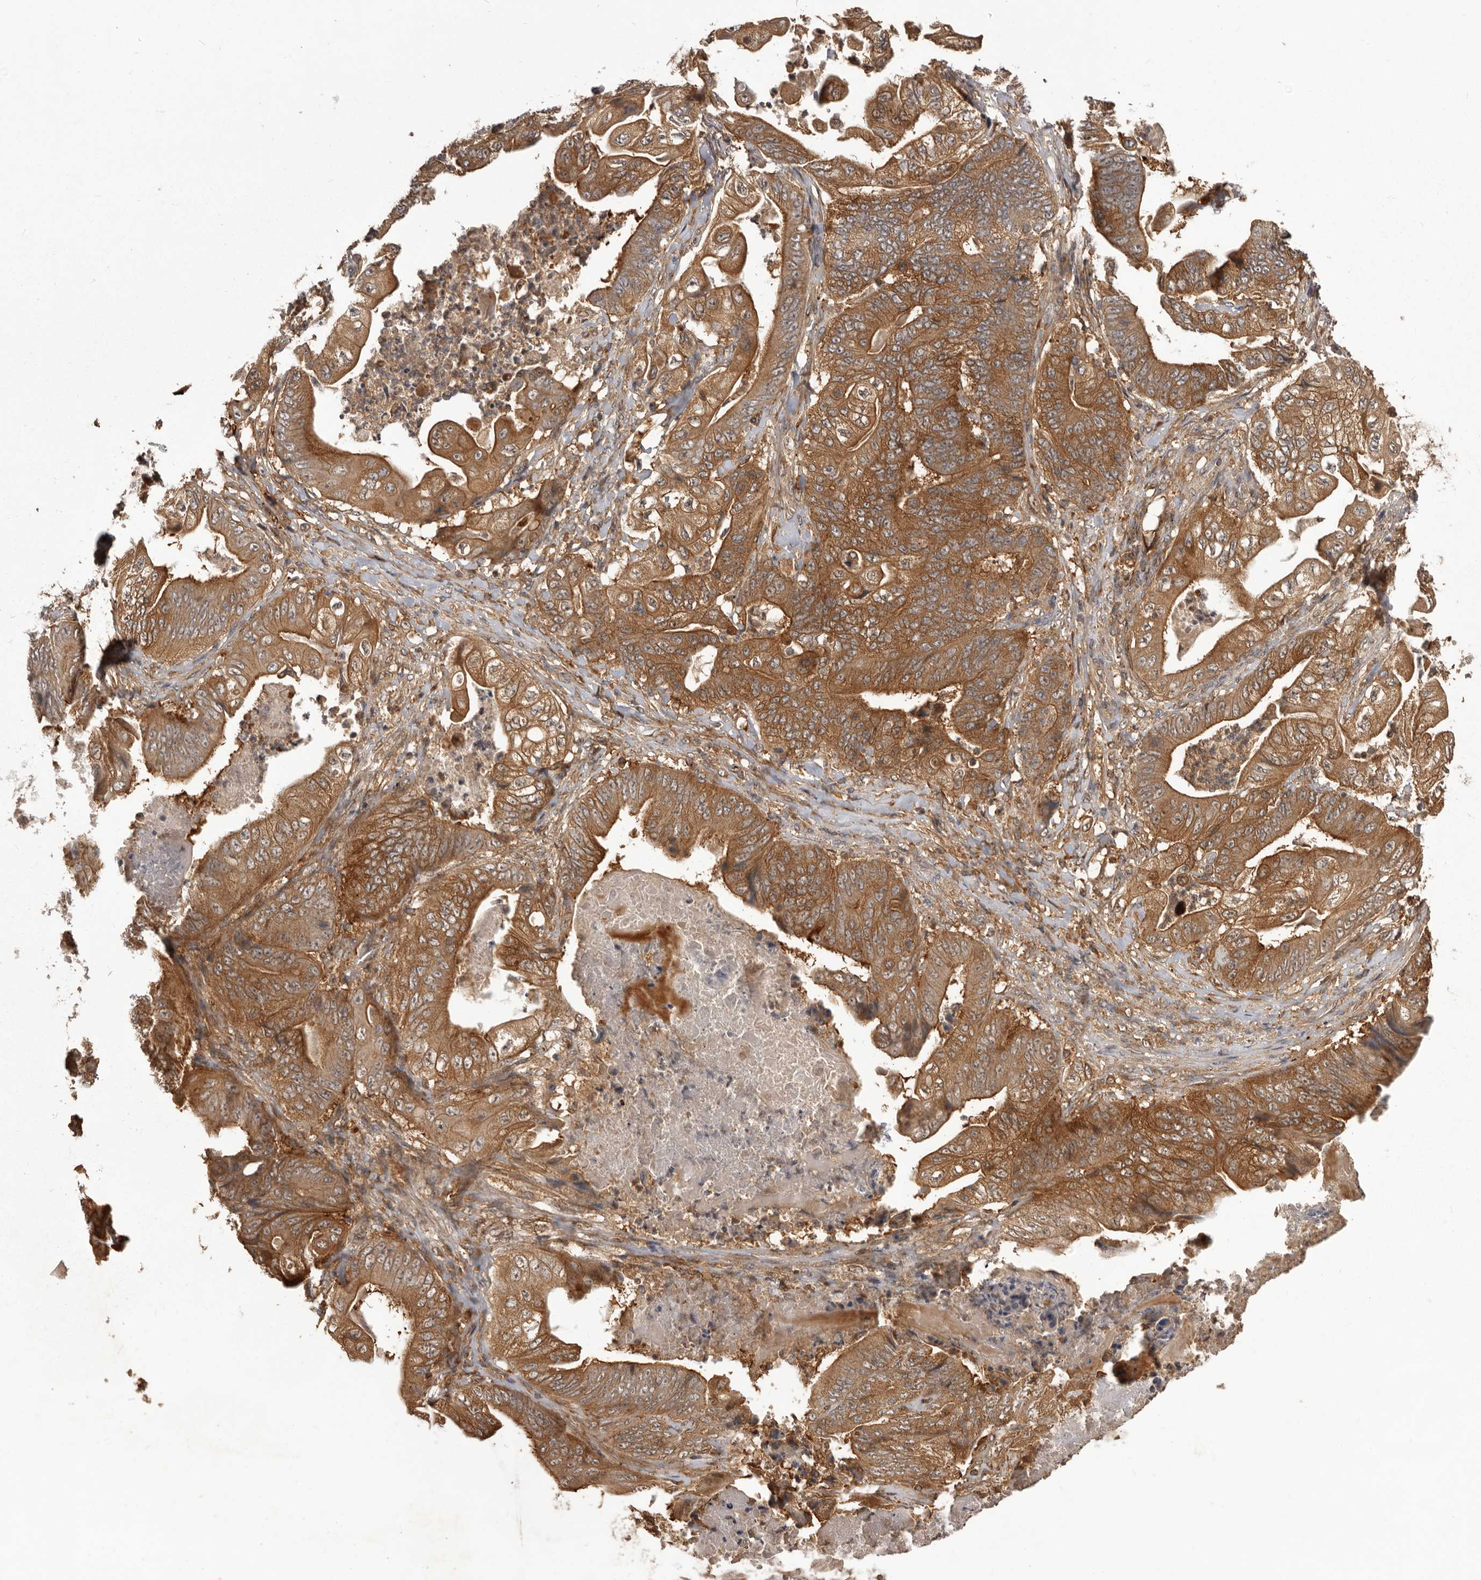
{"staining": {"intensity": "strong", "quantity": ">75%", "location": "cytoplasmic/membranous"}, "tissue": "stomach cancer", "cell_type": "Tumor cells", "image_type": "cancer", "snomed": [{"axis": "morphology", "description": "Adenocarcinoma, NOS"}, {"axis": "topography", "description": "Stomach"}], "caption": "The photomicrograph shows immunohistochemical staining of stomach cancer (adenocarcinoma). There is strong cytoplasmic/membranous positivity is present in approximately >75% of tumor cells.", "gene": "SLC22A3", "patient": {"sex": "female", "age": 73}}